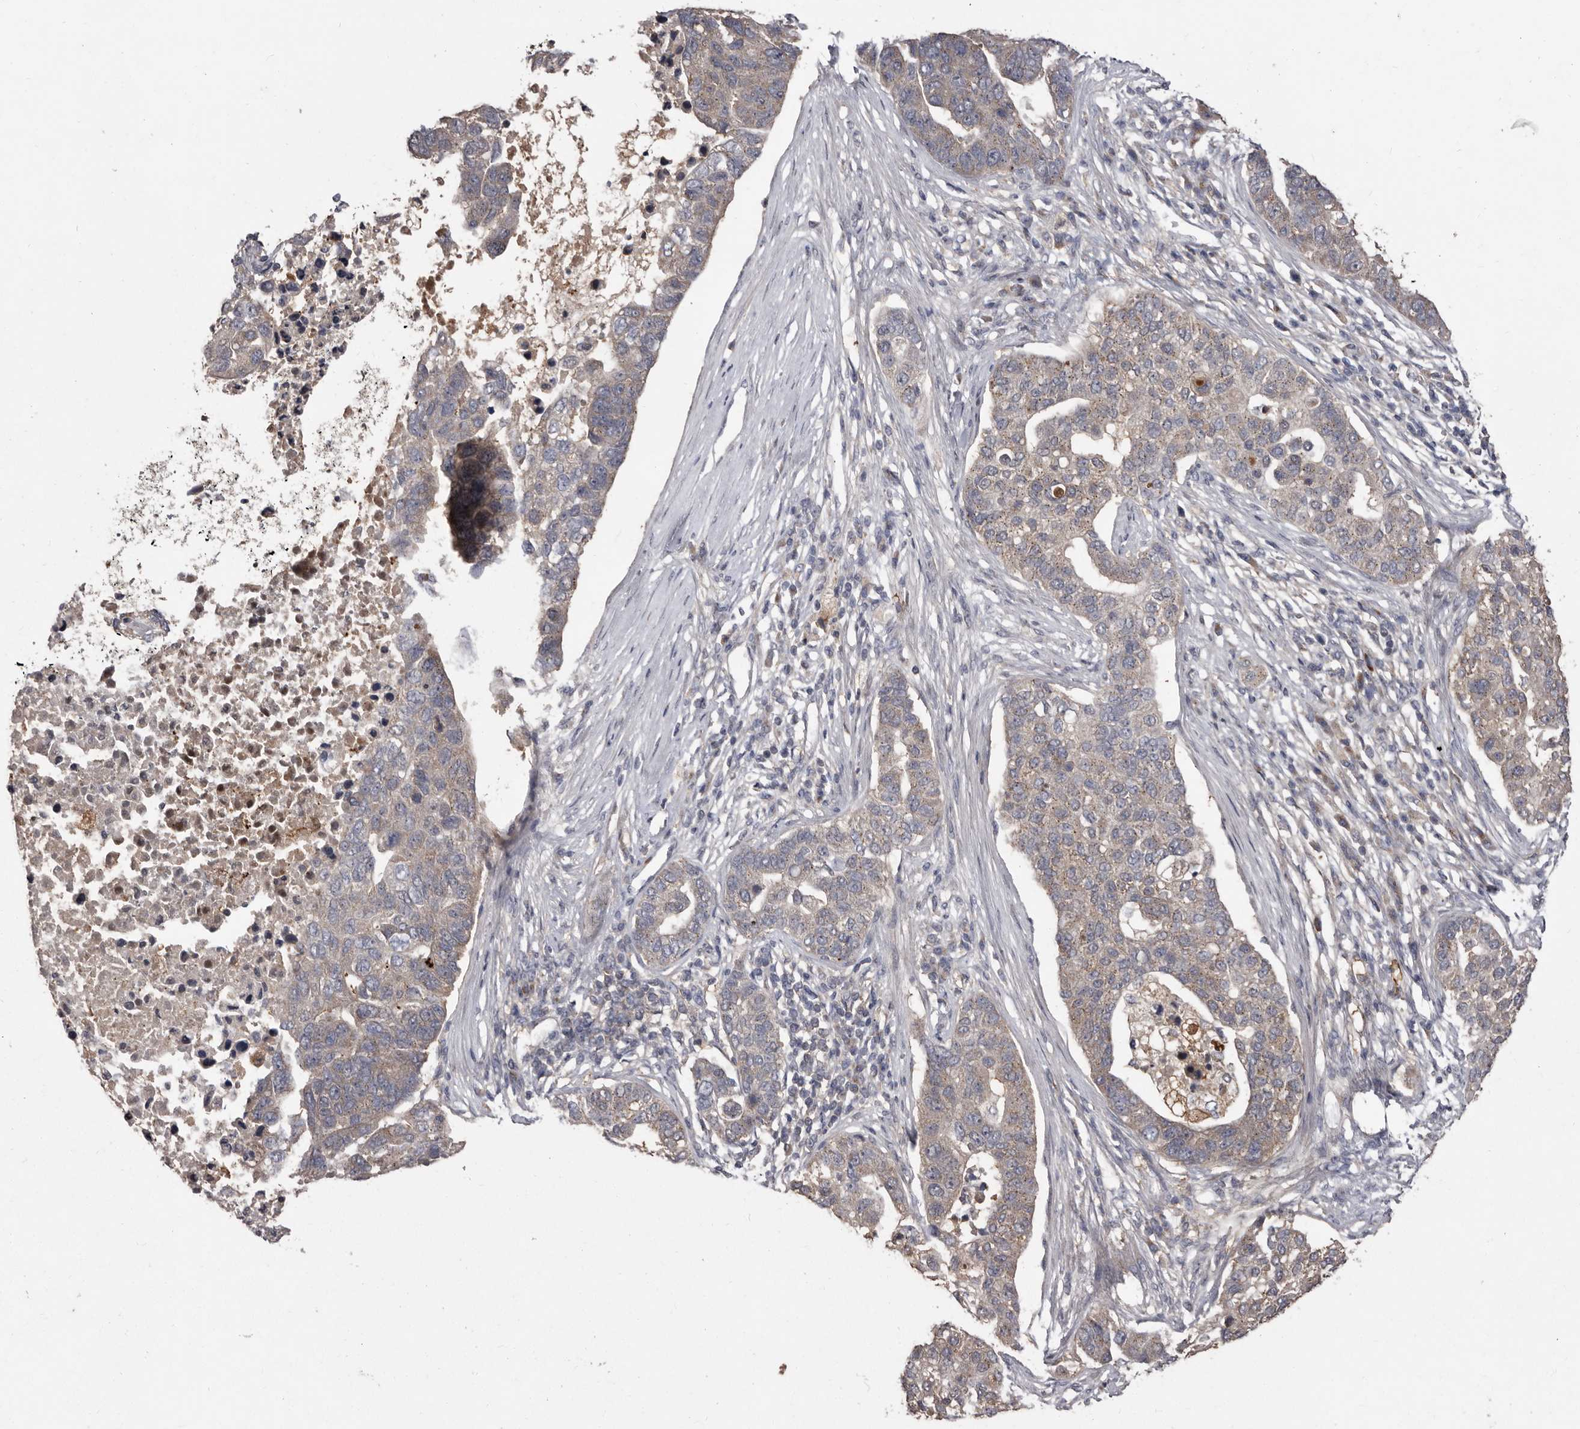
{"staining": {"intensity": "weak", "quantity": "<25%", "location": "cytoplasmic/membranous"}, "tissue": "pancreatic cancer", "cell_type": "Tumor cells", "image_type": "cancer", "snomed": [{"axis": "morphology", "description": "Adenocarcinoma, NOS"}, {"axis": "topography", "description": "Pancreas"}], "caption": "Micrograph shows no significant protein expression in tumor cells of pancreatic adenocarcinoma. (DAB (3,3'-diaminobenzidine) immunohistochemistry visualized using brightfield microscopy, high magnification).", "gene": "FLAD1", "patient": {"sex": "female", "age": 61}}